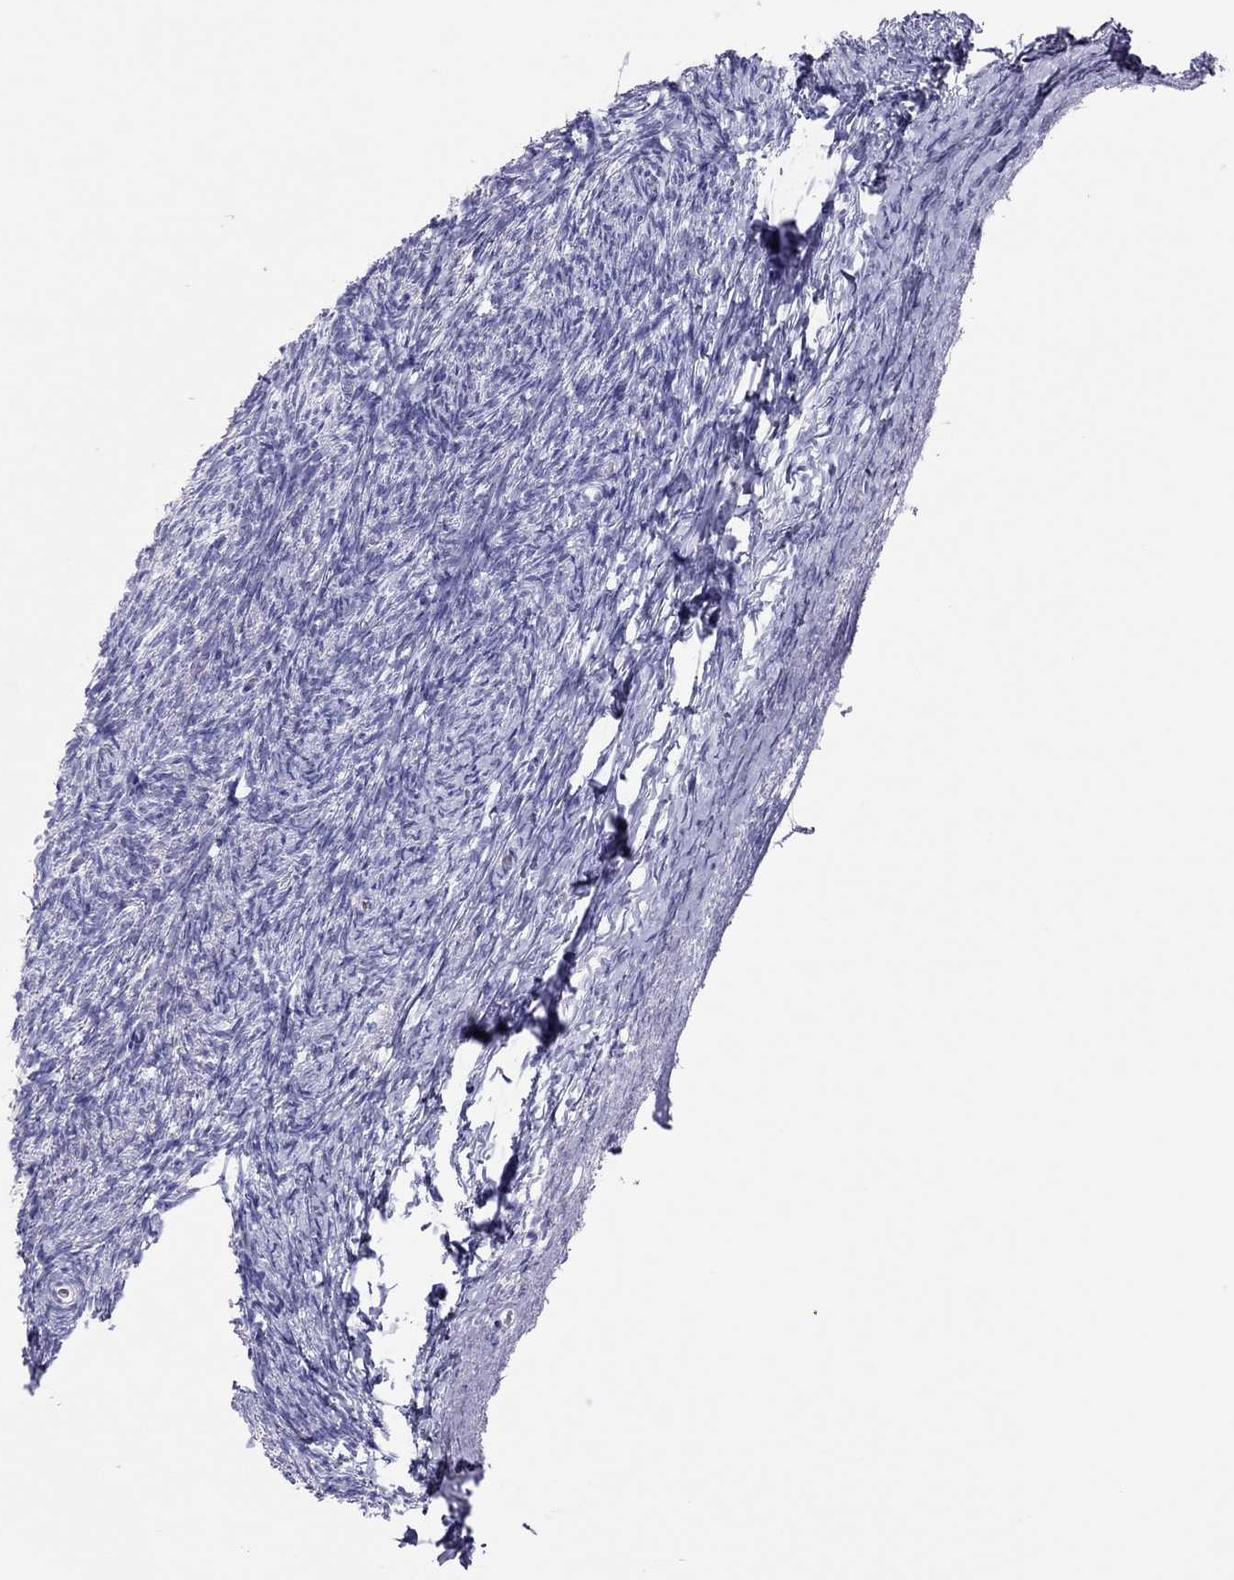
{"staining": {"intensity": "negative", "quantity": "none", "location": "none"}, "tissue": "ovary", "cell_type": "Follicle cells", "image_type": "normal", "snomed": [{"axis": "morphology", "description": "Normal tissue, NOS"}, {"axis": "topography", "description": "Ovary"}], "caption": "This is a image of IHC staining of benign ovary, which shows no expression in follicle cells. The staining was performed using DAB to visualize the protein expression in brown, while the nuclei were stained in blue with hematoxylin (Magnification: 20x).", "gene": "TSHB", "patient": {"sex": "female", "age": 39}}